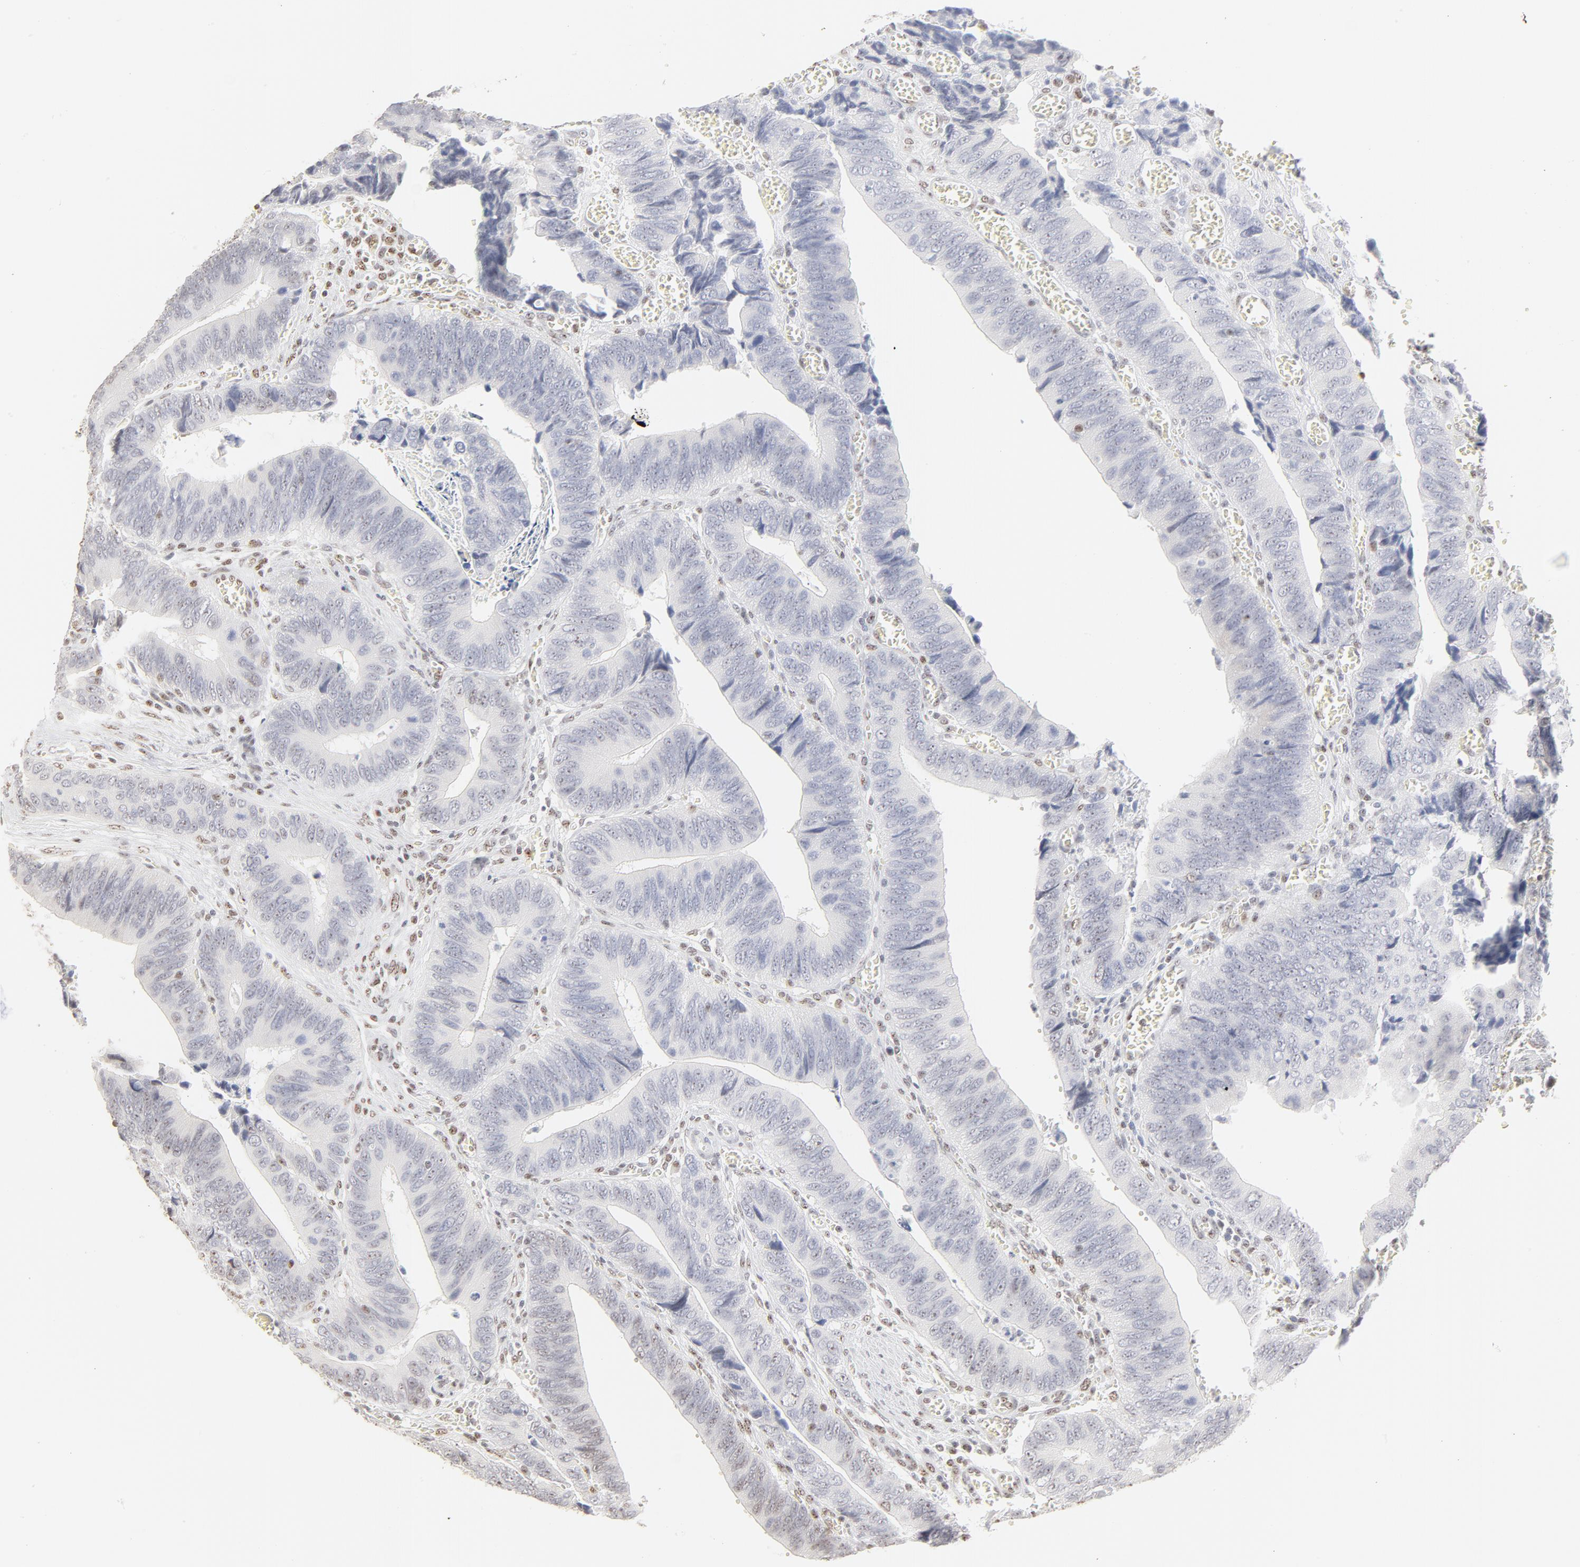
{"staining": {"intensity": "negative", "quantity": "none", "location": "none"}, "tissue": "colorectal cancer", "cell_type": "Tumor cells", "image_type": "cancer", "snomed": [{"axis": "morphology", "description": "Adenocarcinoma, NOS"}, {"axis": "topography", "description": "Colon"}], "caption": "Tumor cells show no significant staining in colorectal adenocarcinoma. Brightfield microscopy of IHC stained with DAB (brown) and hematoxylin (blue), captured at high magnification.", "gene": "NFIL3", "patient": {"sex": "male", "age": 72}}